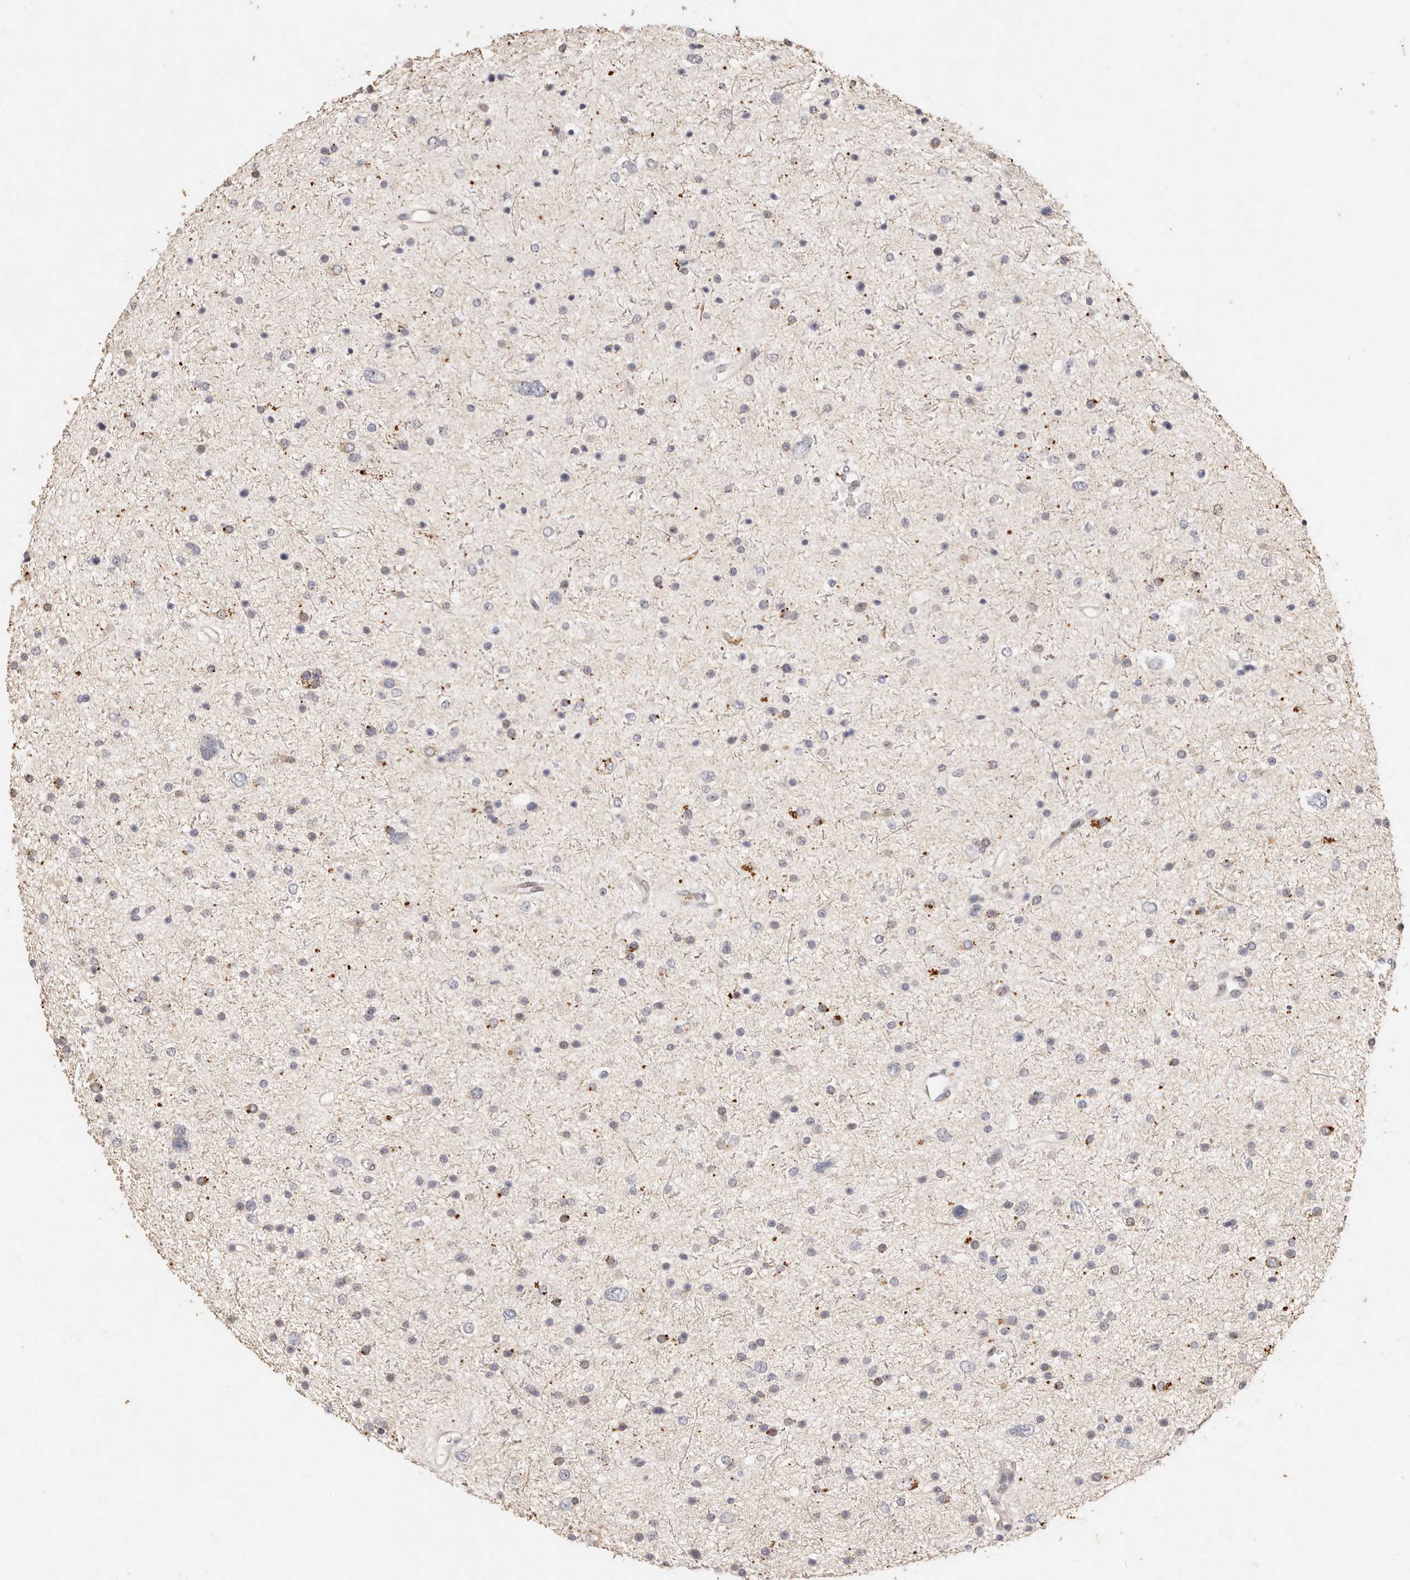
{"staining": {"intensity": "negative", "quantity": "none", "location": "none"}, "tissue": "glioma", "cell_type": "Tumor cells", "image_type": "cancer", "snomed": [{"axis": "morphology", "description": "Glioma, malignant, Low grade"}, {"axis": "topography", "description": "Brain"}], "caption": "Tumor cells show no significant protein staining in malignant glioma (low-grade).", "gene": "KIF9", "patient": {"sex": "female", "age": 37}}